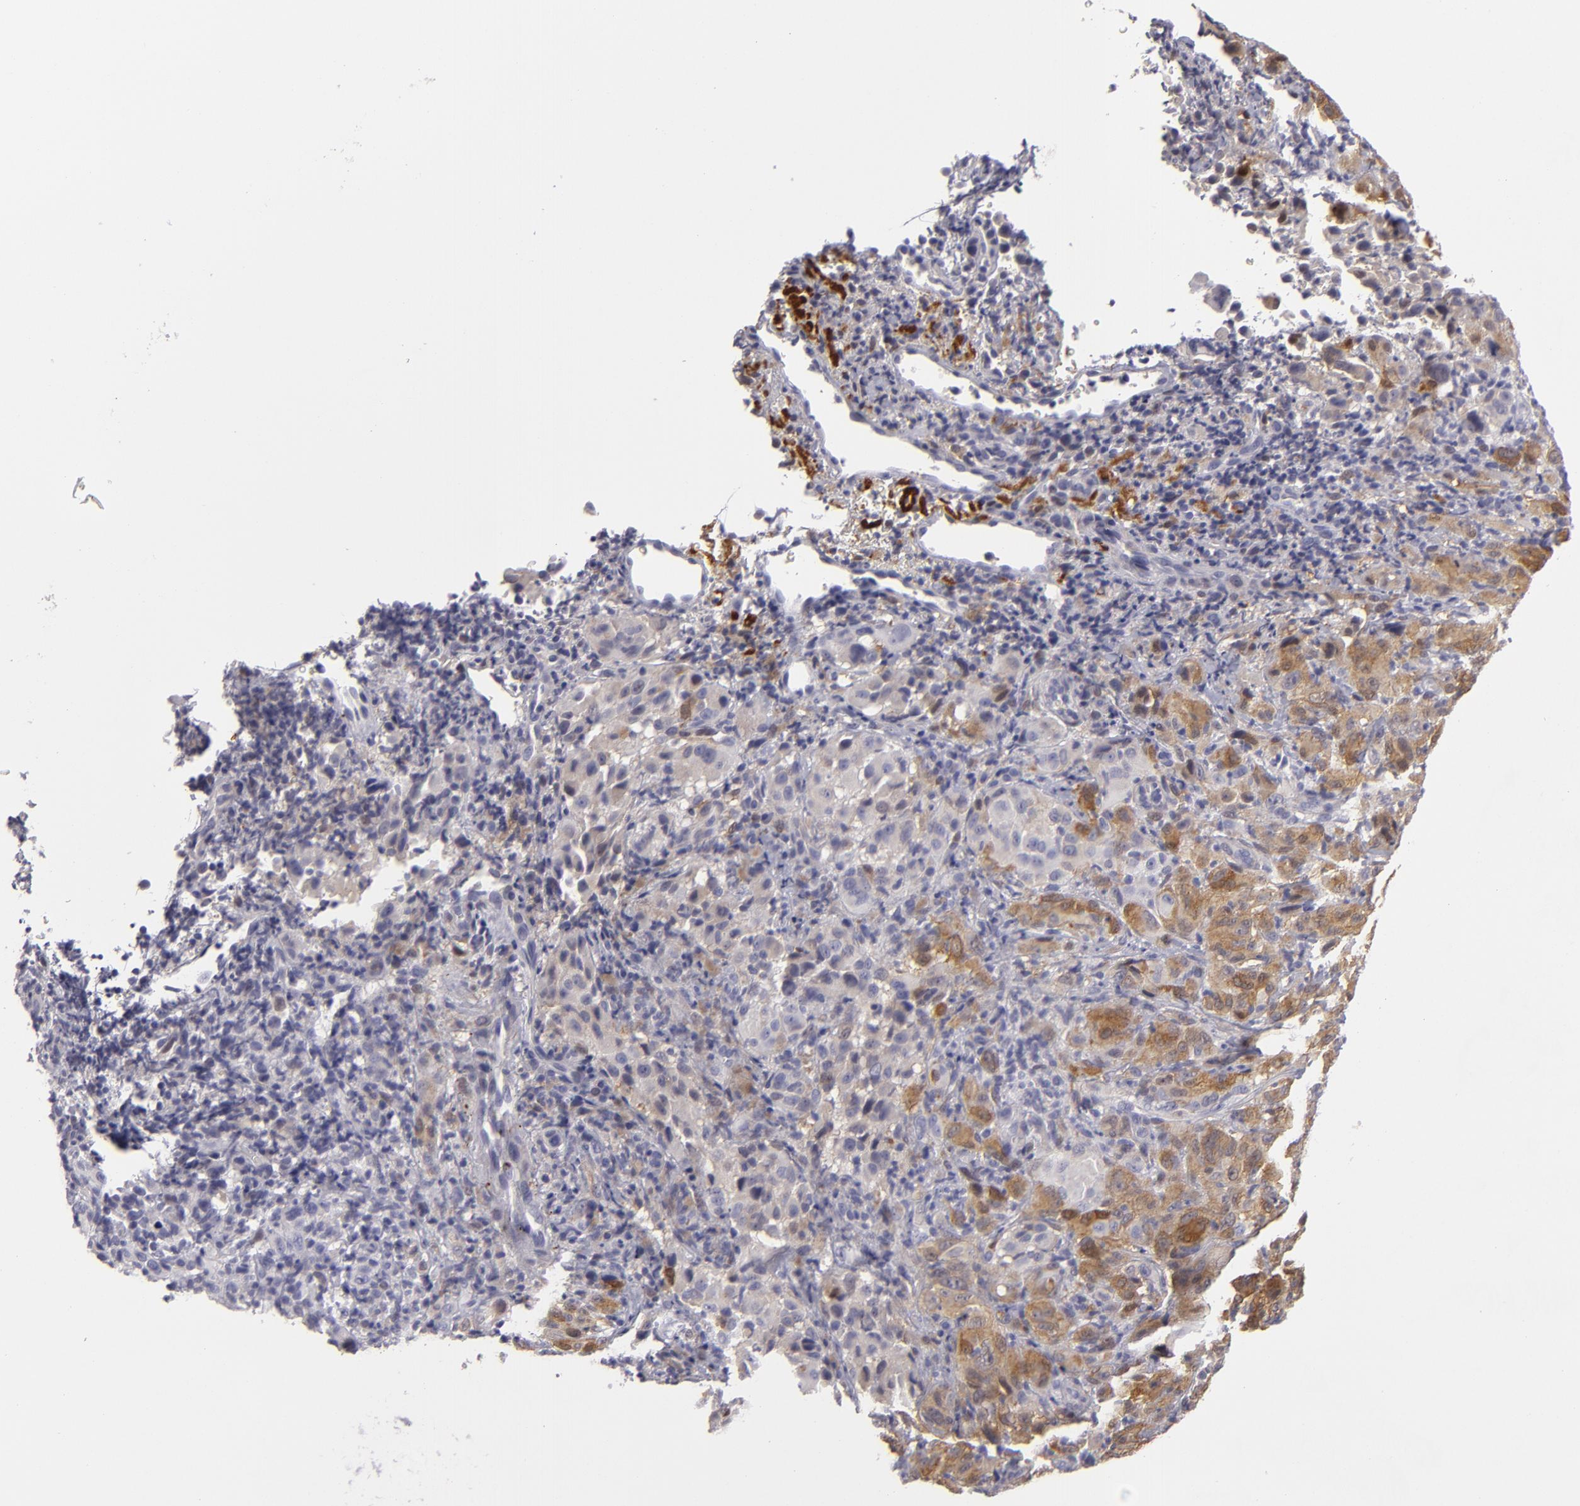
{"staining": {"intensity": "moderate", "quantity": "<25%", "location": "cytoplasmic/membranous"}, "tissue": "melanoma", "cell_type": "Tumor cells", "image_type": "cancer", "snomed": [{"axis": "morphology", "description": "Malignant melanoma, NOS"}, {"axis": "topography", "description": "Skin"}], "caption": "Protein staining of malignant melanoma tissue exhibits moderate cytoplasmic/membranous expression in about <25% of tumor cells. (DAB IHC, brown staining for protein, blue staining for nuclei).", "gene": "EFS", "patient": {"sex": "male", "age": 75}}